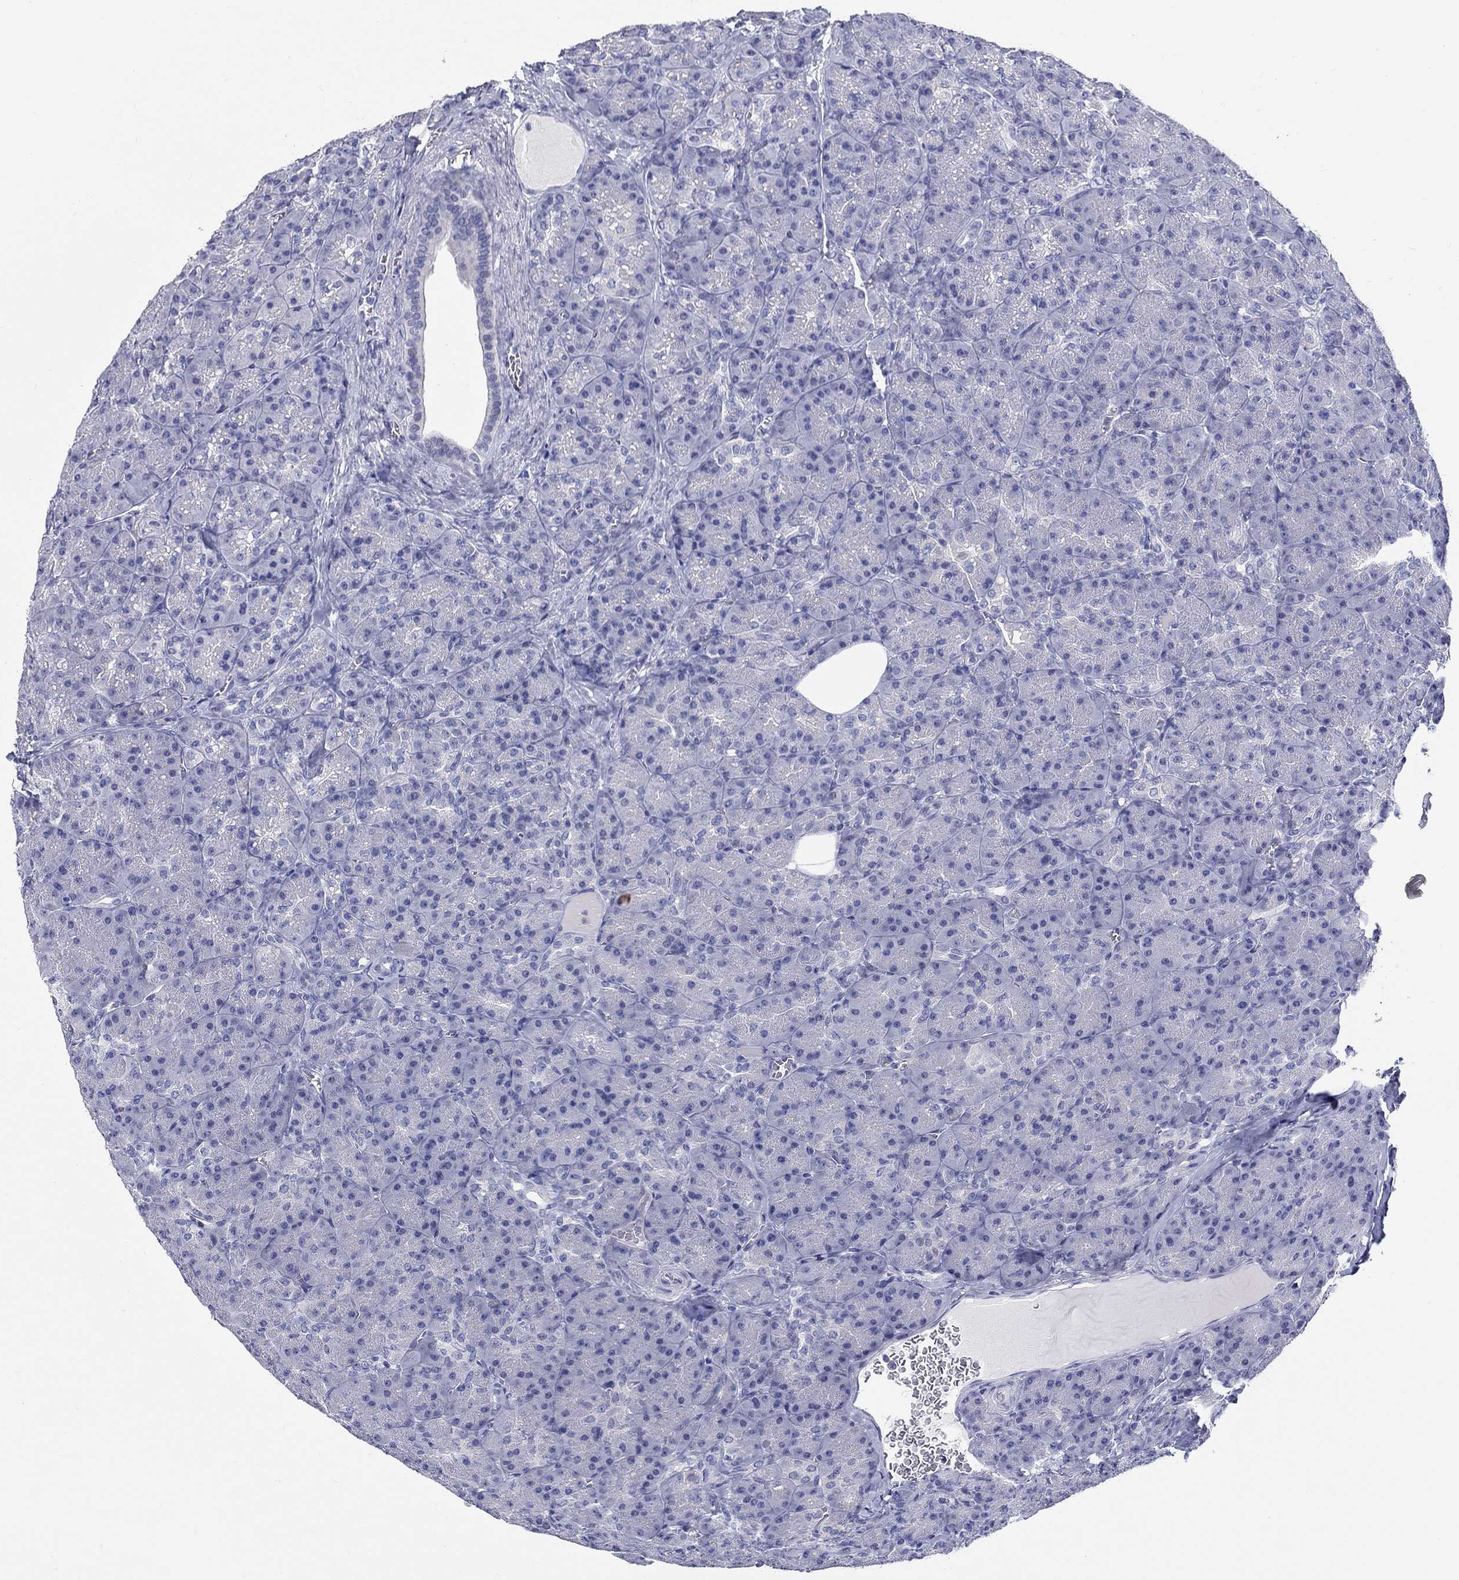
{"staining": {"intensity": "negative", "quantity": "none", "location": "none"}, "tissue": "pancreas", "cell_type": "Exocrine glandular cells", "image_type": "normal", "snomed": [{"axis": "morphology", "description": "Normal tissue, NOS"}, {"axis": "topography", "description": "Pancreas"}], "caption": "An immunohistochemistry histopathology image of unremarkable pancreas is shown. There is no staining in exocrine glandular cells of pancreas. (DAB immunohistochemistry (IHC), high magnification).", "gene": "CRYGS", "patient": {"sex": "male", "age": 57}}